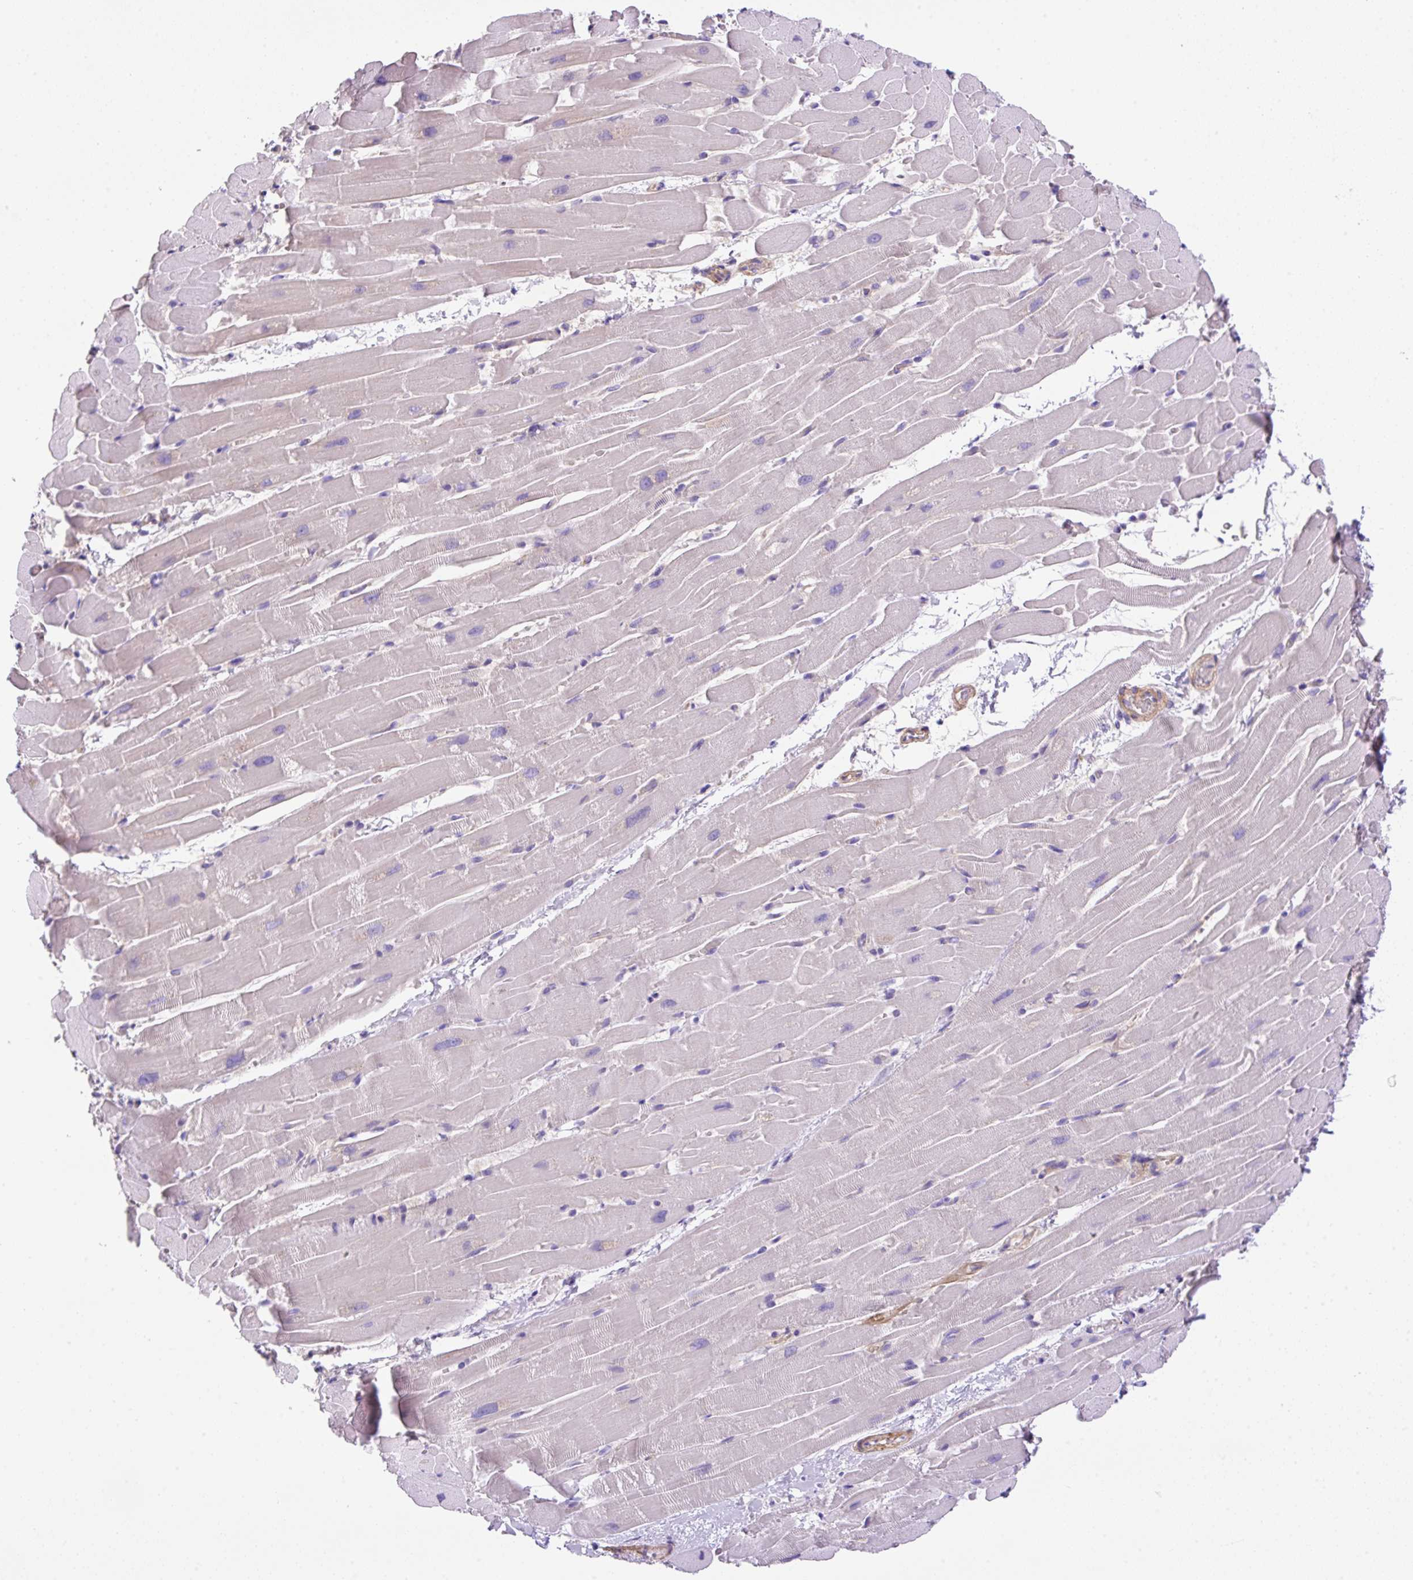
{"staining": {"intensity": "negative", "quantity": "none", "location": "none"}, "tissue": "heart muscle", "cell_type": "Cardiomyocytes", "image_type": "normal", "snomed": [{"axis": "morphology", "description": "Normal tissue, NOS"}, {"axis": "topography", "description": "Heart"}], "caption": "Micrograph shows no protein positivity in cardiomyocytes of benign heart muscle. (Stains: DAB immunohistochemistry with hematoxylin counter stain, Microscopy: brightfield microscopy at high magnification).", "gene": "NPTN", "patient": {"sex": "male", "age": 37}}